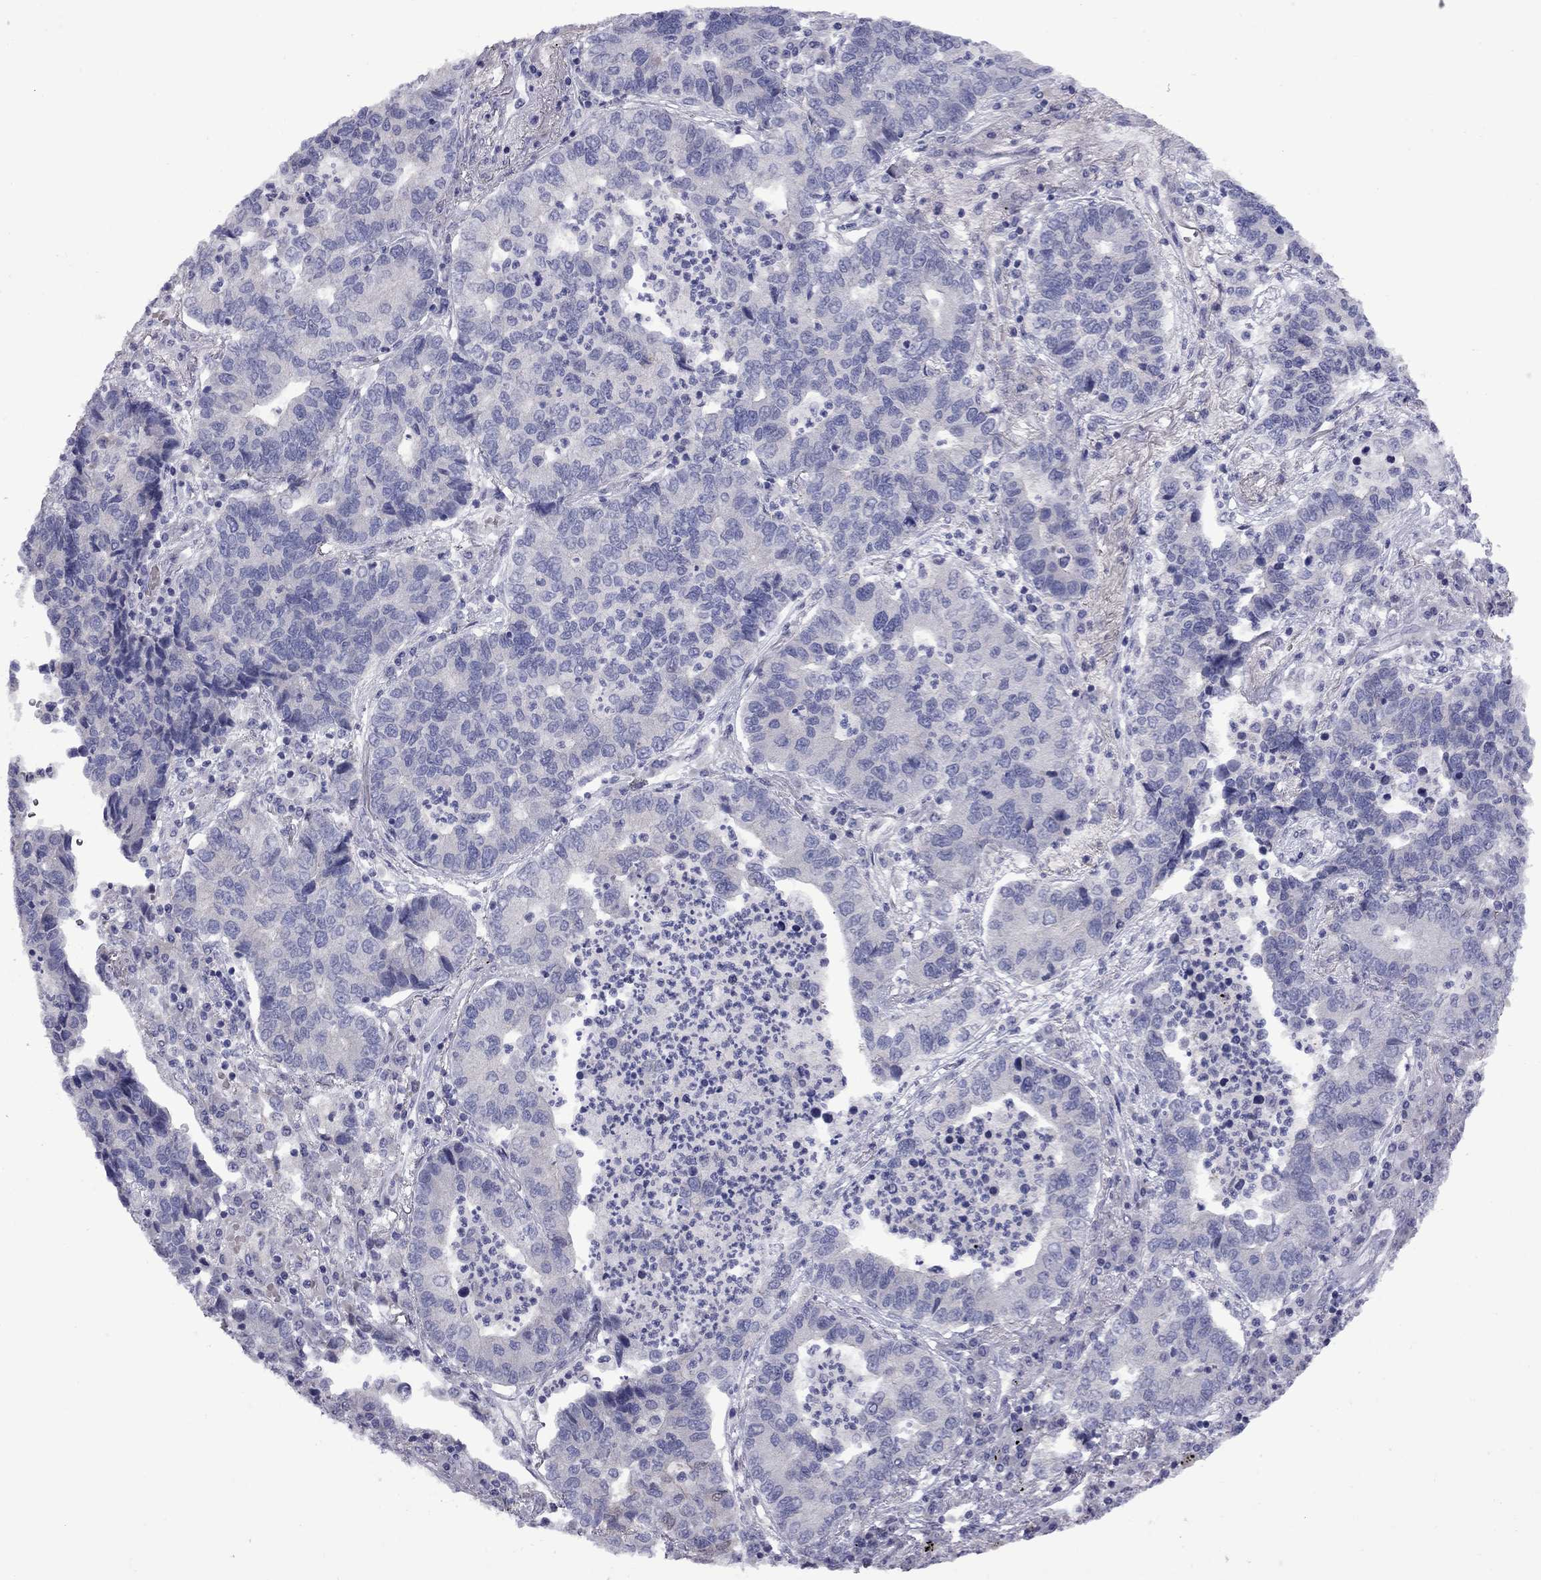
{"staining": {"intensity": "negative", "quantity": "none", "location": "none"}, "tissue": "lung cancer", "cell_type": "Tumor cells", "image_type": "cancer", "snomed": [{"axis": "morphology", "description": "Adenocarcinoma, NOS"}, {"axis": "topography", "description": "Lung"}], "caption": "The IHC histopathology image has no significant positivity in tumor cells of lung cancer tissue.", "gene": "NRARP", "patient": {"sex": "female", "age": 57}}